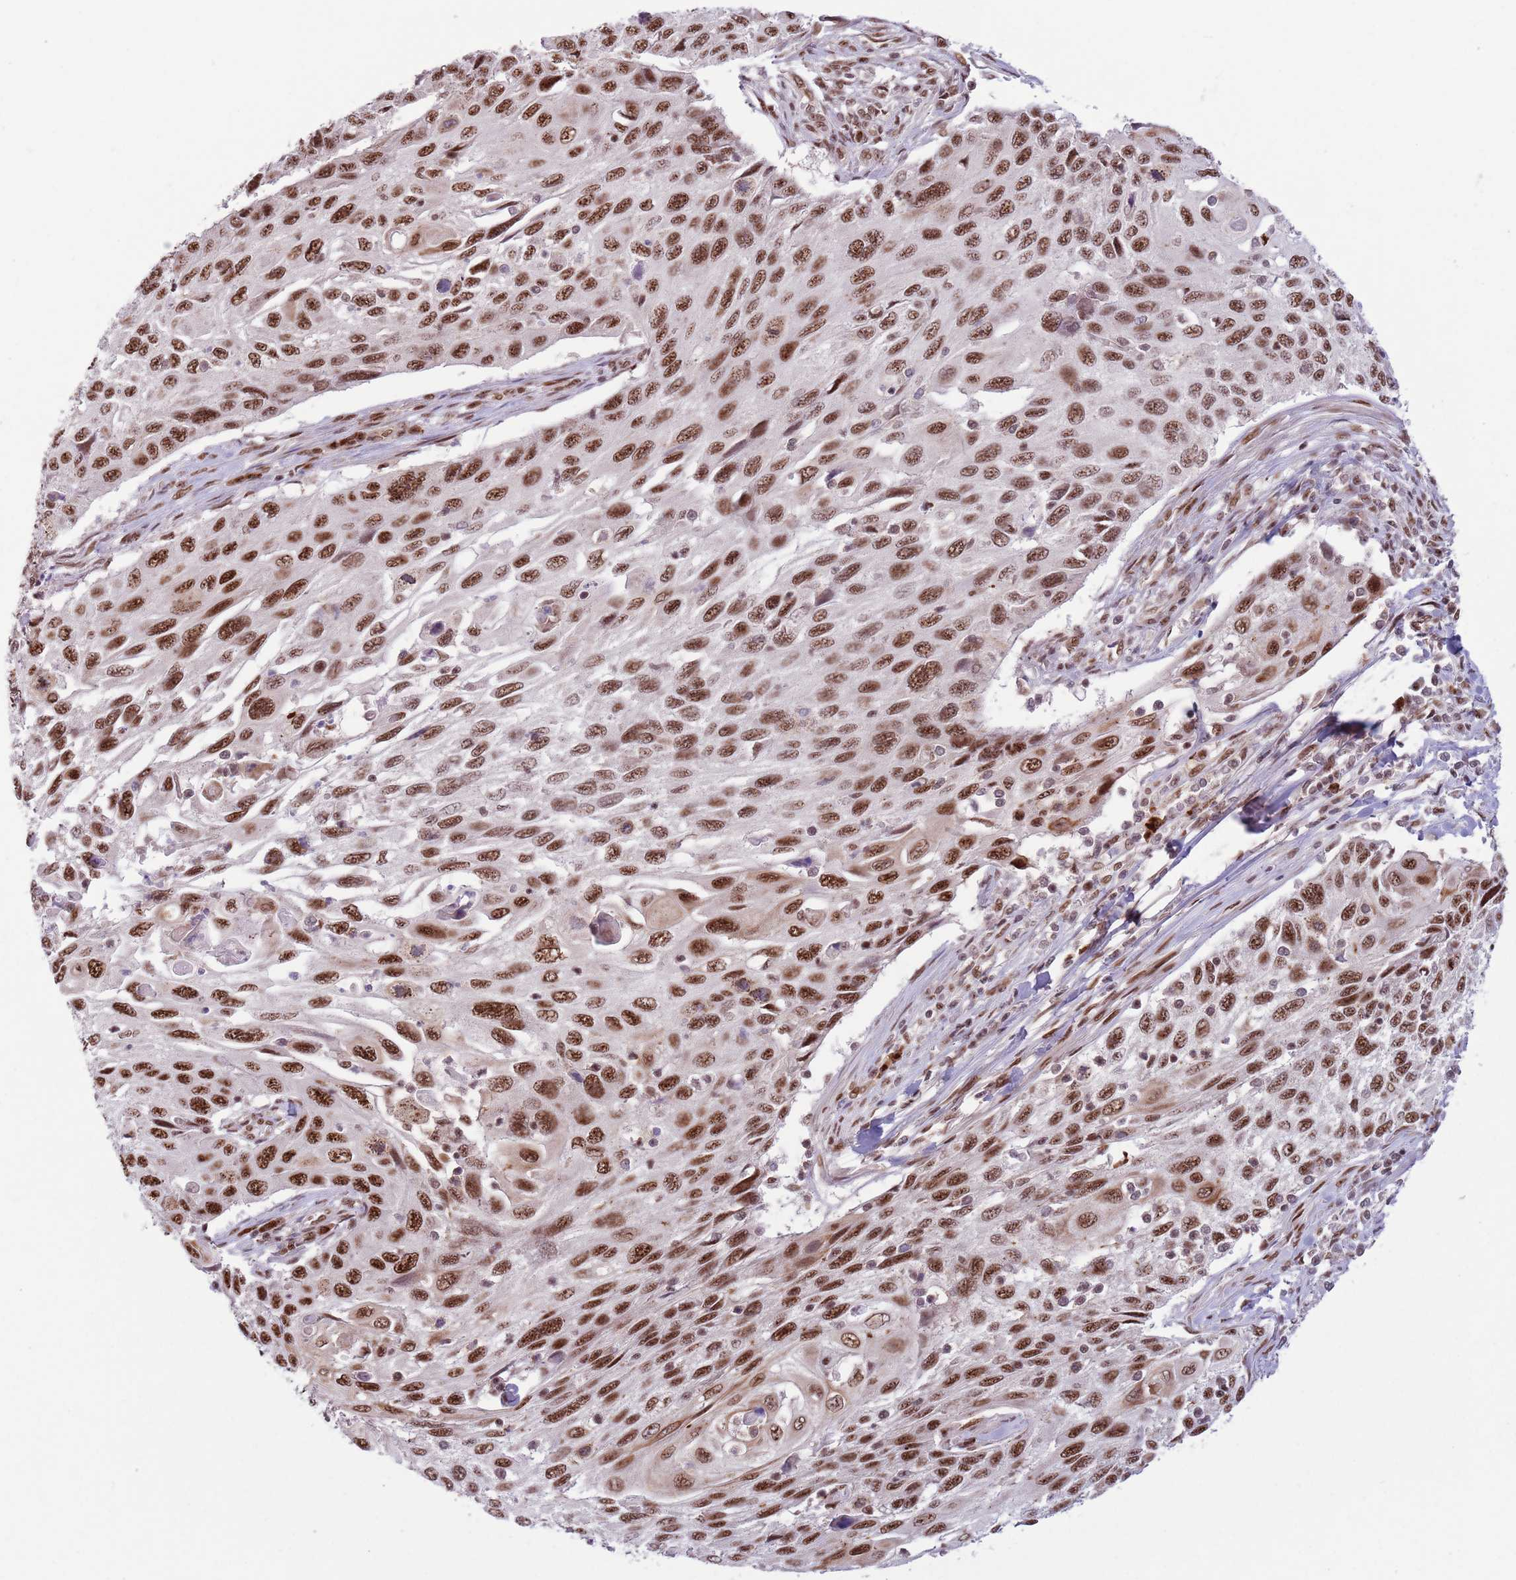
{"staining": {"intensity": "strong", "quantity": ">75%", "location": "nuclear"}, "tissue": "cervical cancer", "cell_type": "Tumor cells", "image_type": "cancer", "snomed": [{"axis": "morphology", "description": "Squamous cell carcinoma, NOS"}, {"axis": "topography", "description": "Cervix"}], "caption": "Protein expression analysis of human cervical cancer (squamous cell carcinoma) reveals strong nuclear positivity in approximately >75% of tumor cells.", "gene": "SIPA1L3", "patient": {"sex": "female", "age": 70}}